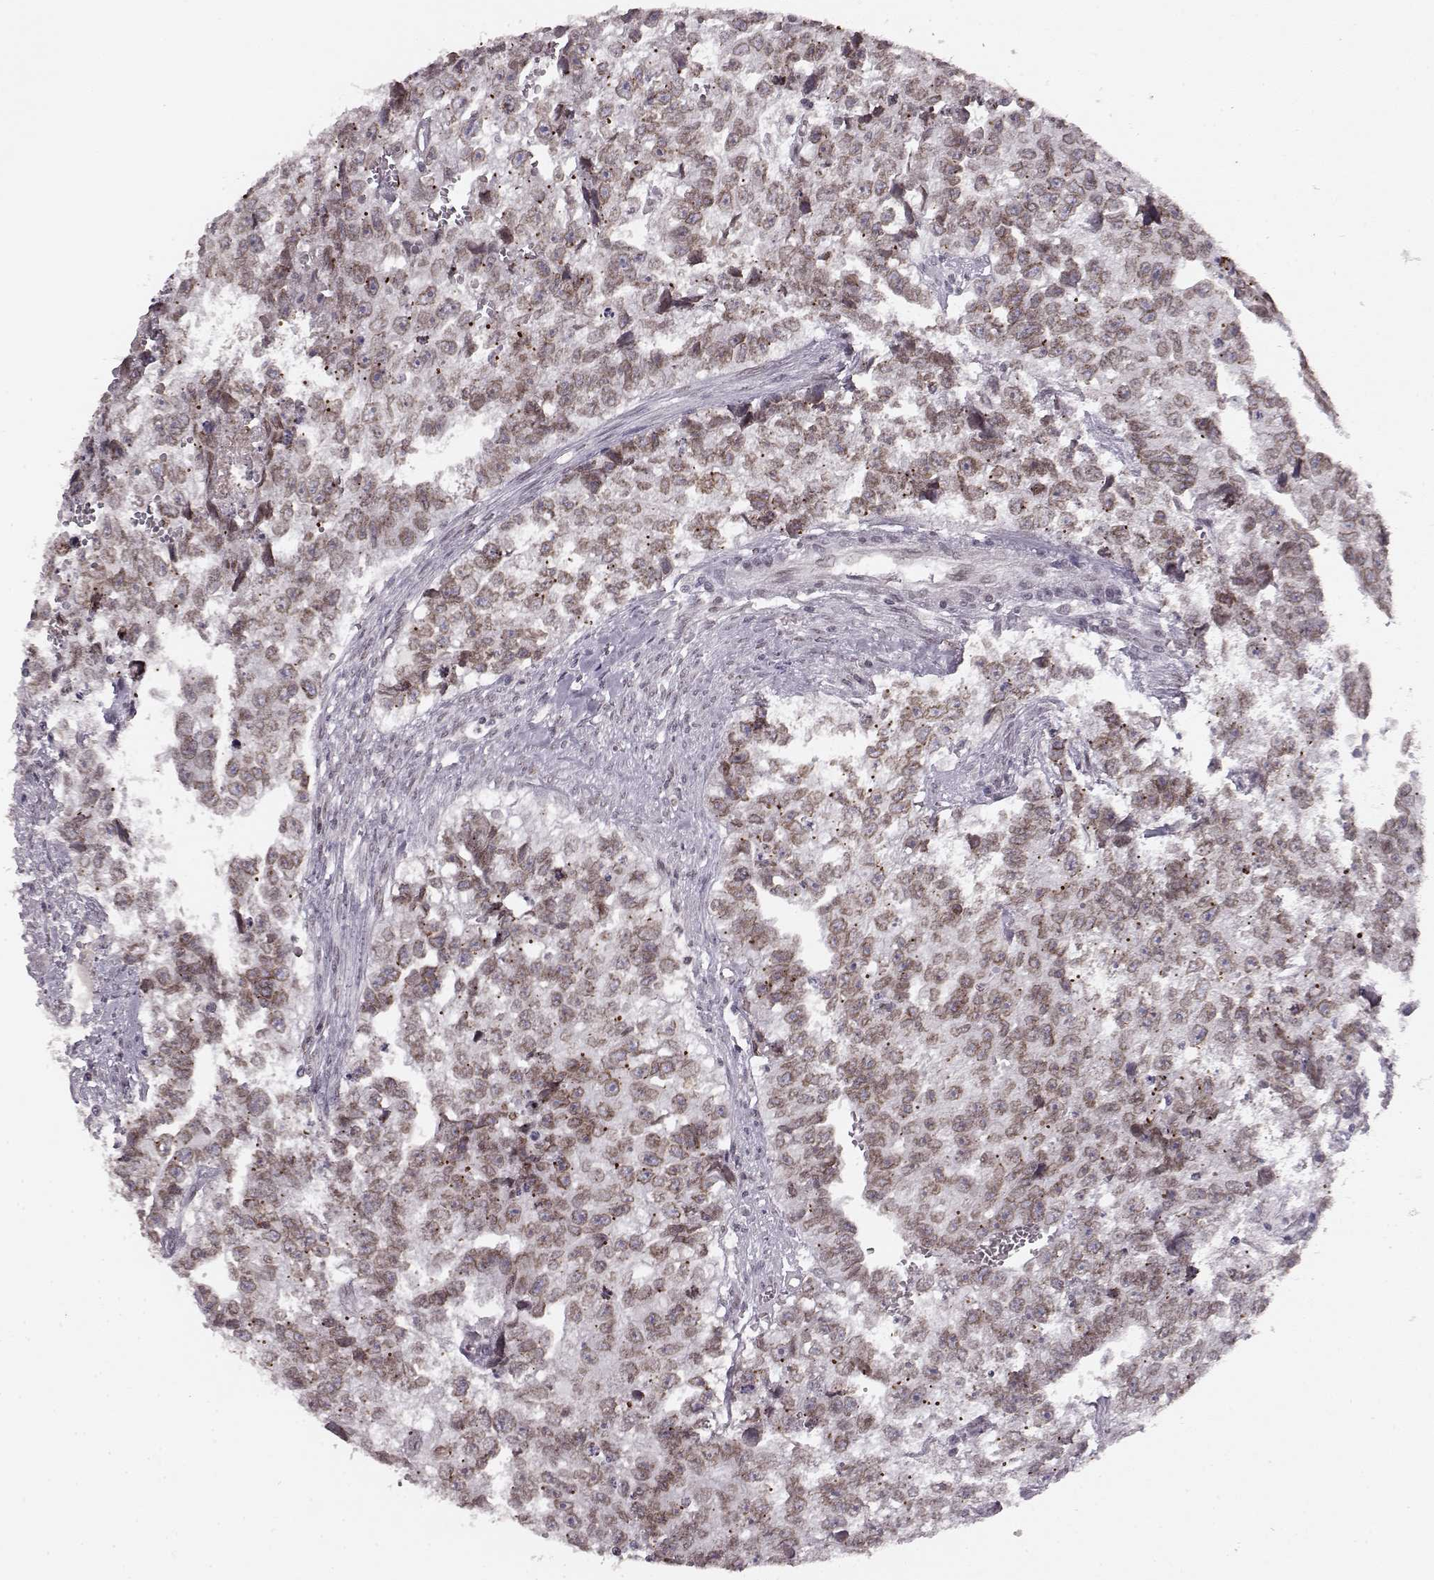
{"staining": {"intensity": "moderate", "quantity": "25%-75%", "location": "cytoplasmic/membranous,nuclear"}, "tissue": "testis cancer", "cell_type": "Tumor cells", "image_type": "cancer", "snomed": [{"axis": "morphology", "description": "Carcinoma, Embryonal, NOS"}, {"axis": "morphology", "description": "Teratoma, malignant, NOS"}, {"axis": "topography", "description": "Testis"}], "caption": "Immunohistochemistry (IHC) histopathology image of neoplastic tissue: testis cancer stained using immunohistochemistry exhibits medium levels of moderate protein expression localized specifically in the cytoplasmic/membranous and nuclear of tumor cells, appearing as a cytoplasmic/membranous and nuclear brown color.", "gene": "DCAF12", "patient": {"sex": "male", "age": 44}}